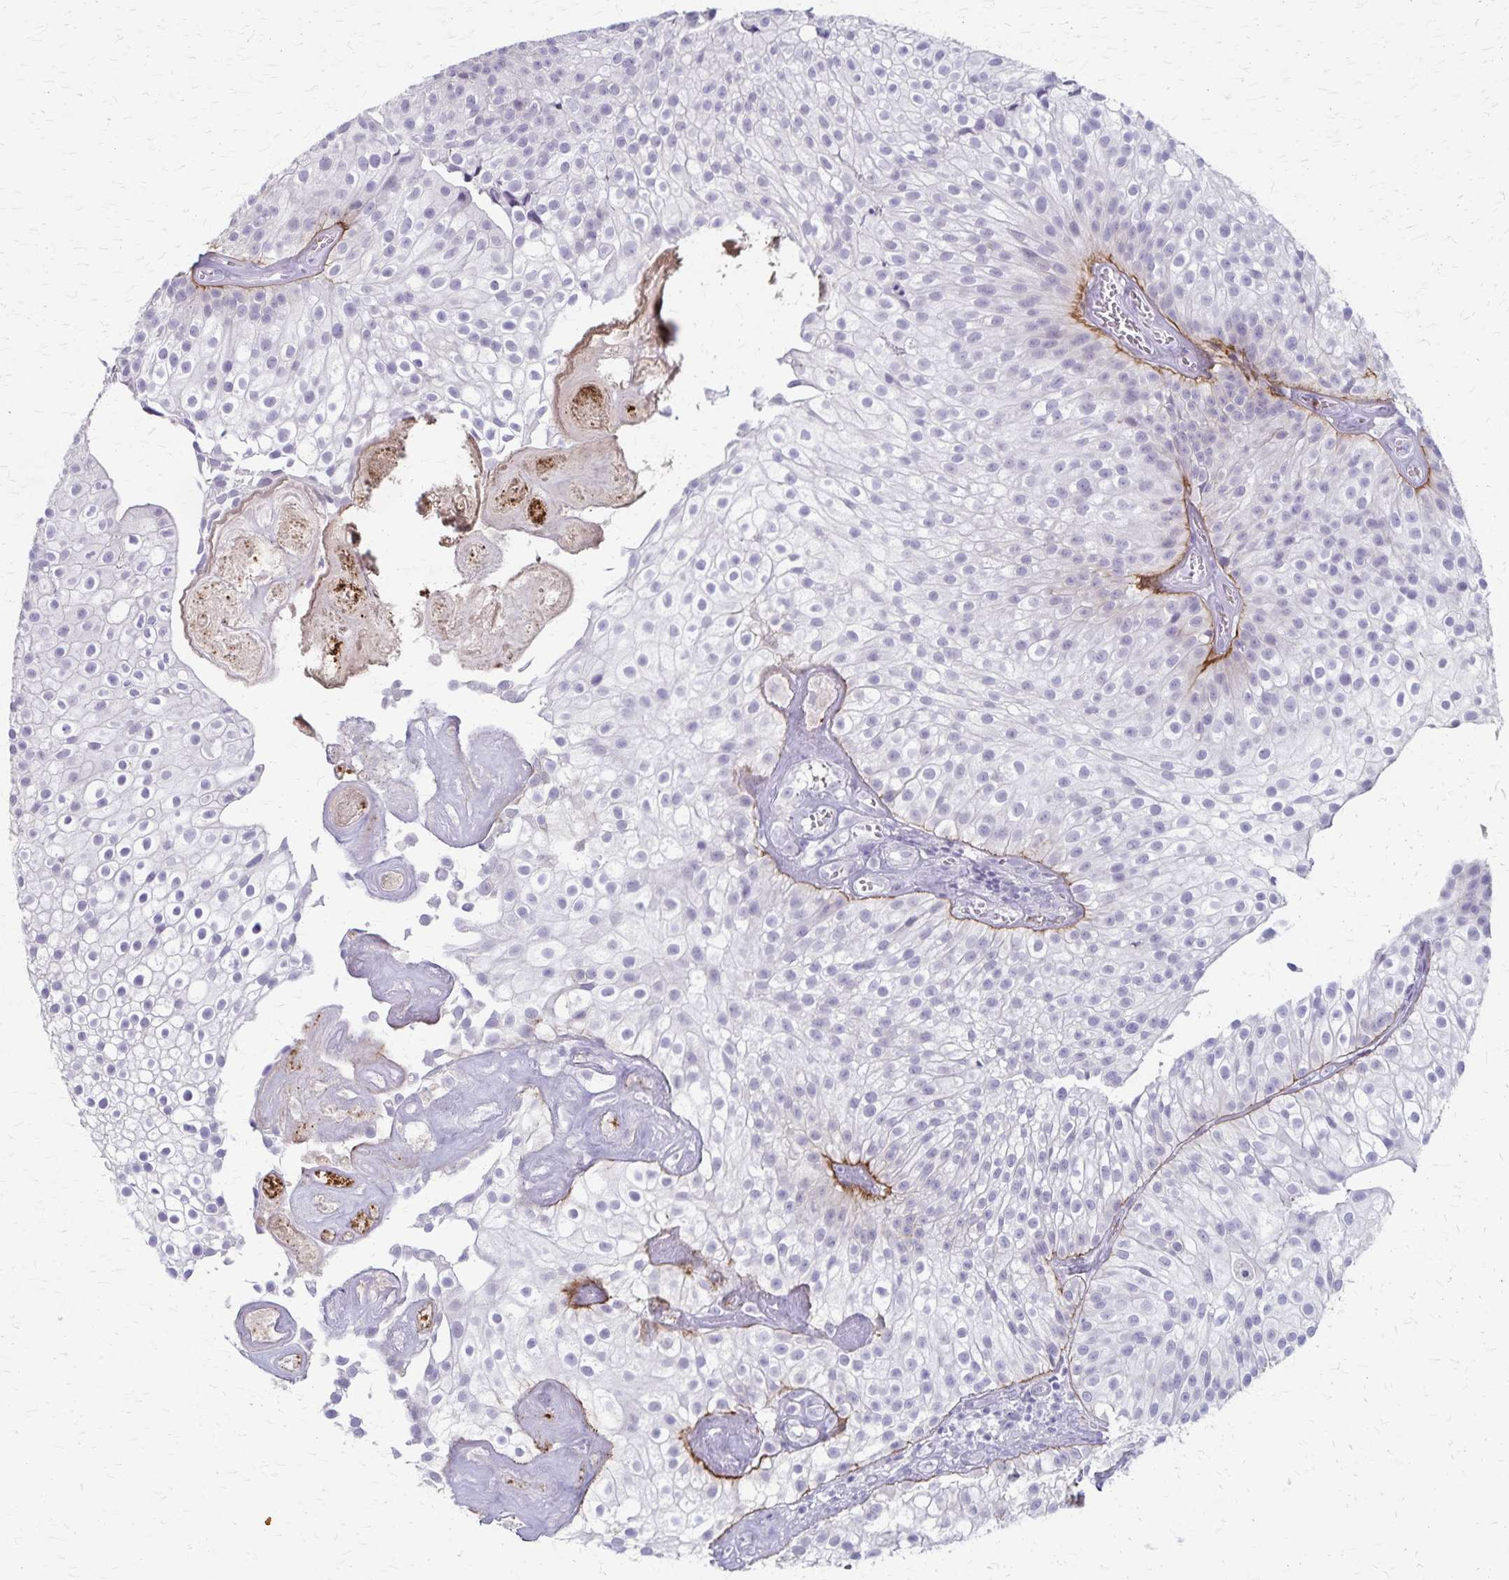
{"staining": {"intensity": "negative", "quantity": "none", "location": "none"}, "tissue": "urothelial cancer", "cell_type": "Tumor cells", "image_type": "cancer", "snomed": [{"axis": "morphology", "description": "Urothelial carcinoma, Low grade"}, {"axis": "topography", "description": "Urinary bladder"}], "caption": "Tumor cells are negative for protein expression in human urothelial cancer.", "gene": "RASL10B", "patient": {"sex": "male", "age": 70}}